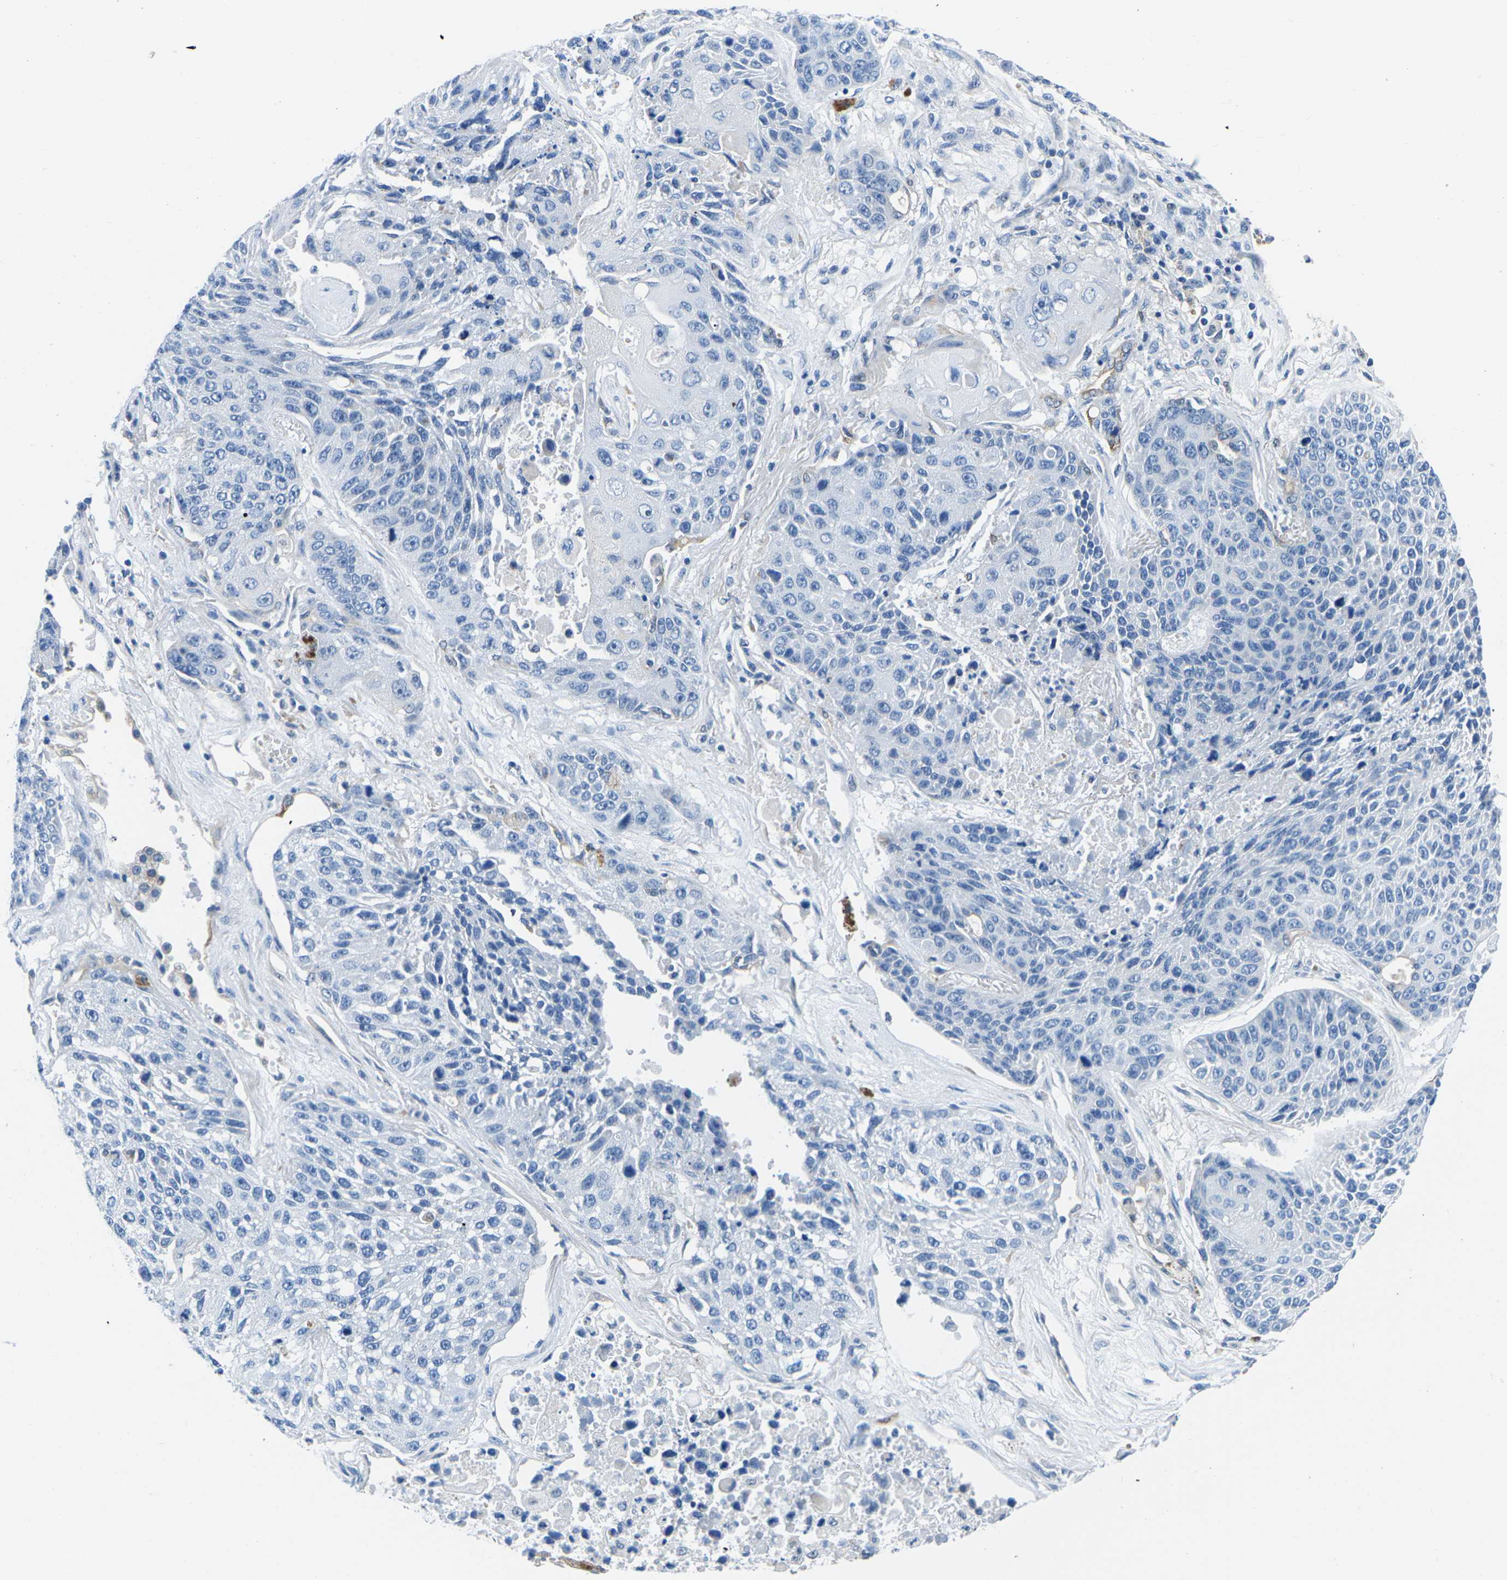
{"staining": {"intensity": "negative", "quantity": "none", "location": "none"}, "tissue": "lung cancer", "cell_type": "Tumor cells", "image_type": "cancer", "snomed": [{"axis": "morphology", "description": "Squamous cell carcinoma, NOS"}, {"axis": "topography", "description": "Lung"}], "caption": "DAB (3,3'-diaminobenzidine) immunohistochemical staining of human lung squamous cell carcinoma shows no significant expression in tumor cells.", "gene": "TM6SF1", "patient": {"sex": "male", "age": 61}}